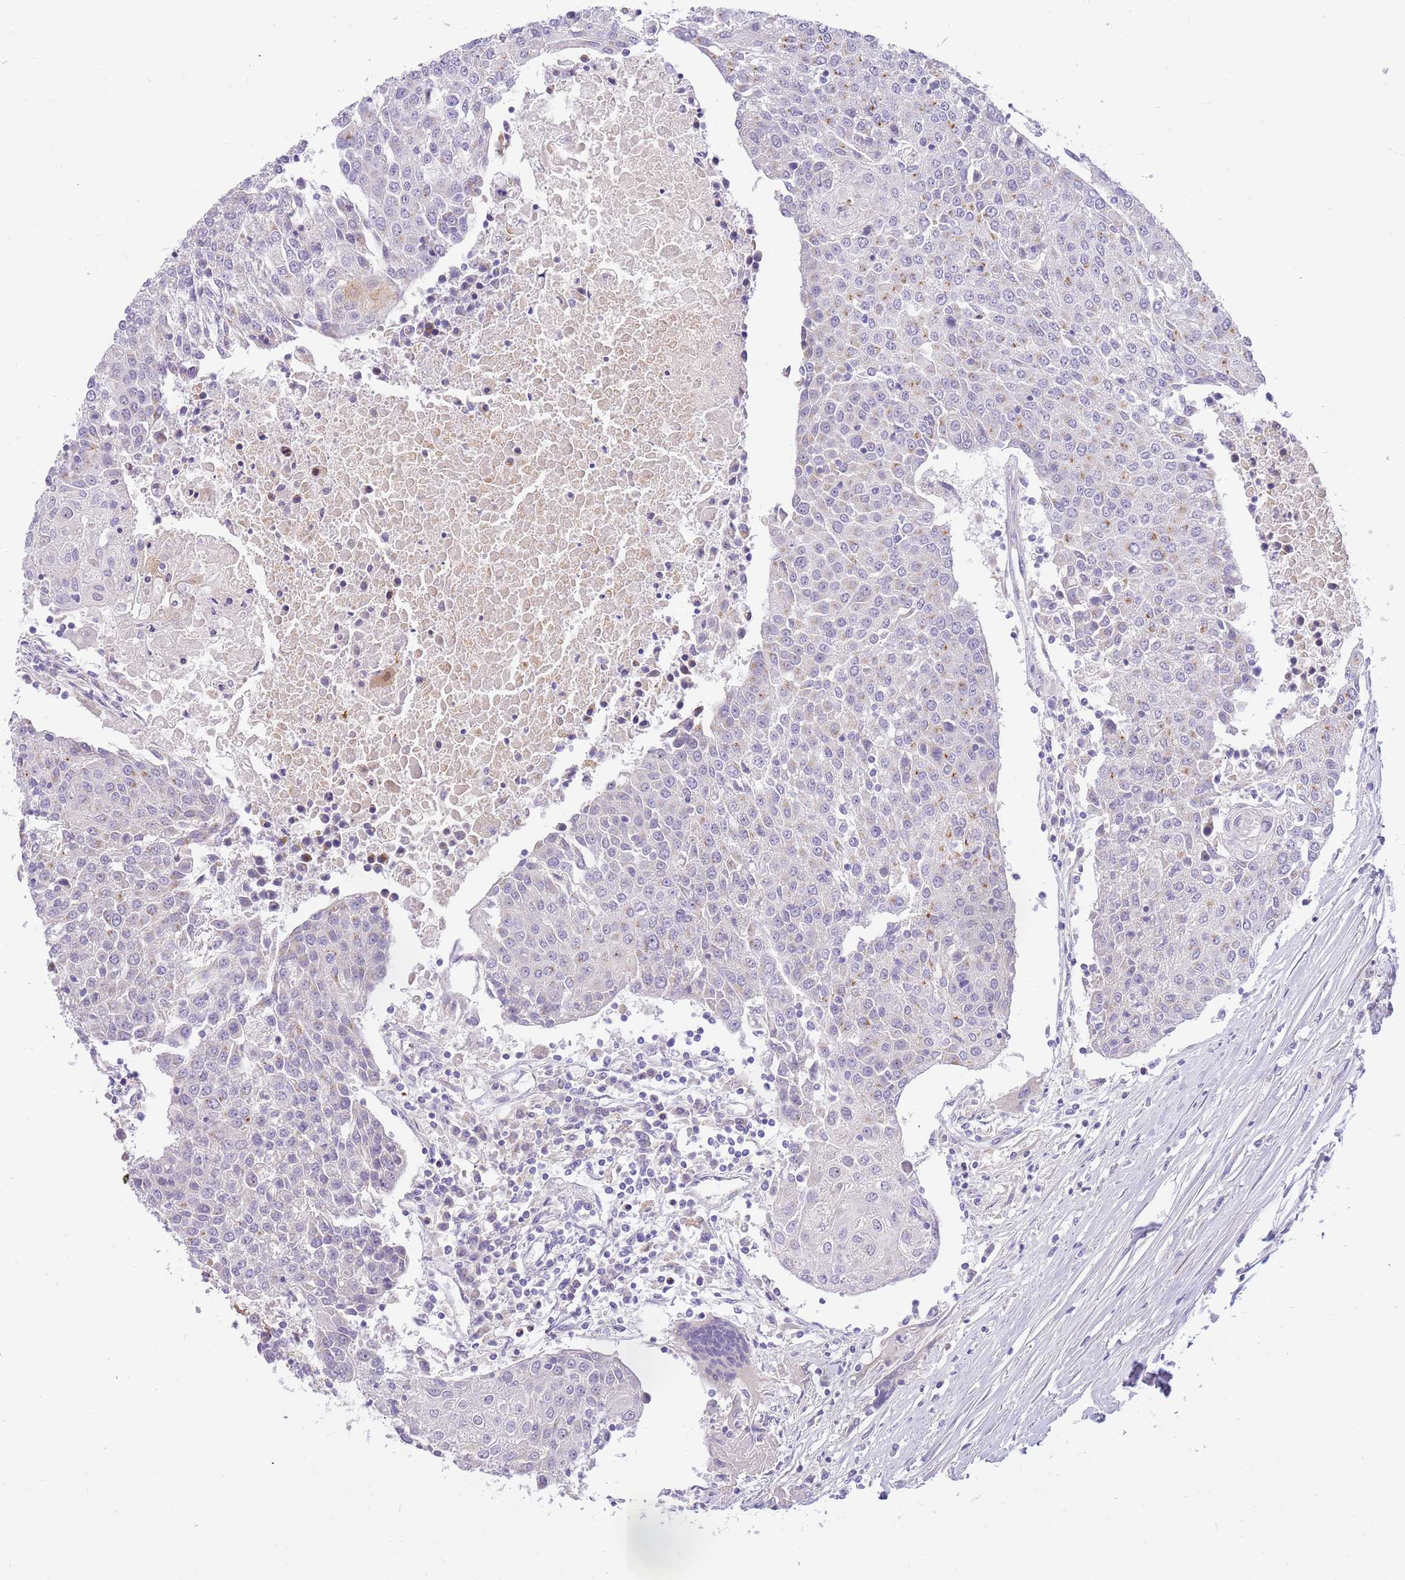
{"staining": {"intensity": "negative", "quantity": "none", "location": "none"}, "tissue": "urothelial cancer", "cell_type": "Tumor cells", "image_type": "cancer", "snomed": [{"axis": "morphology", "description": "Urothelial carcinoma, High grade"}, {"axis": "topography", "description": "Urinary bladder"}], "caption": "This is an IHC micrograph of human urothelial cancer. There is no positivity in tumor cells.", "gene": "DNAJA3", "patient": {"sex": "female", "age": 85}}